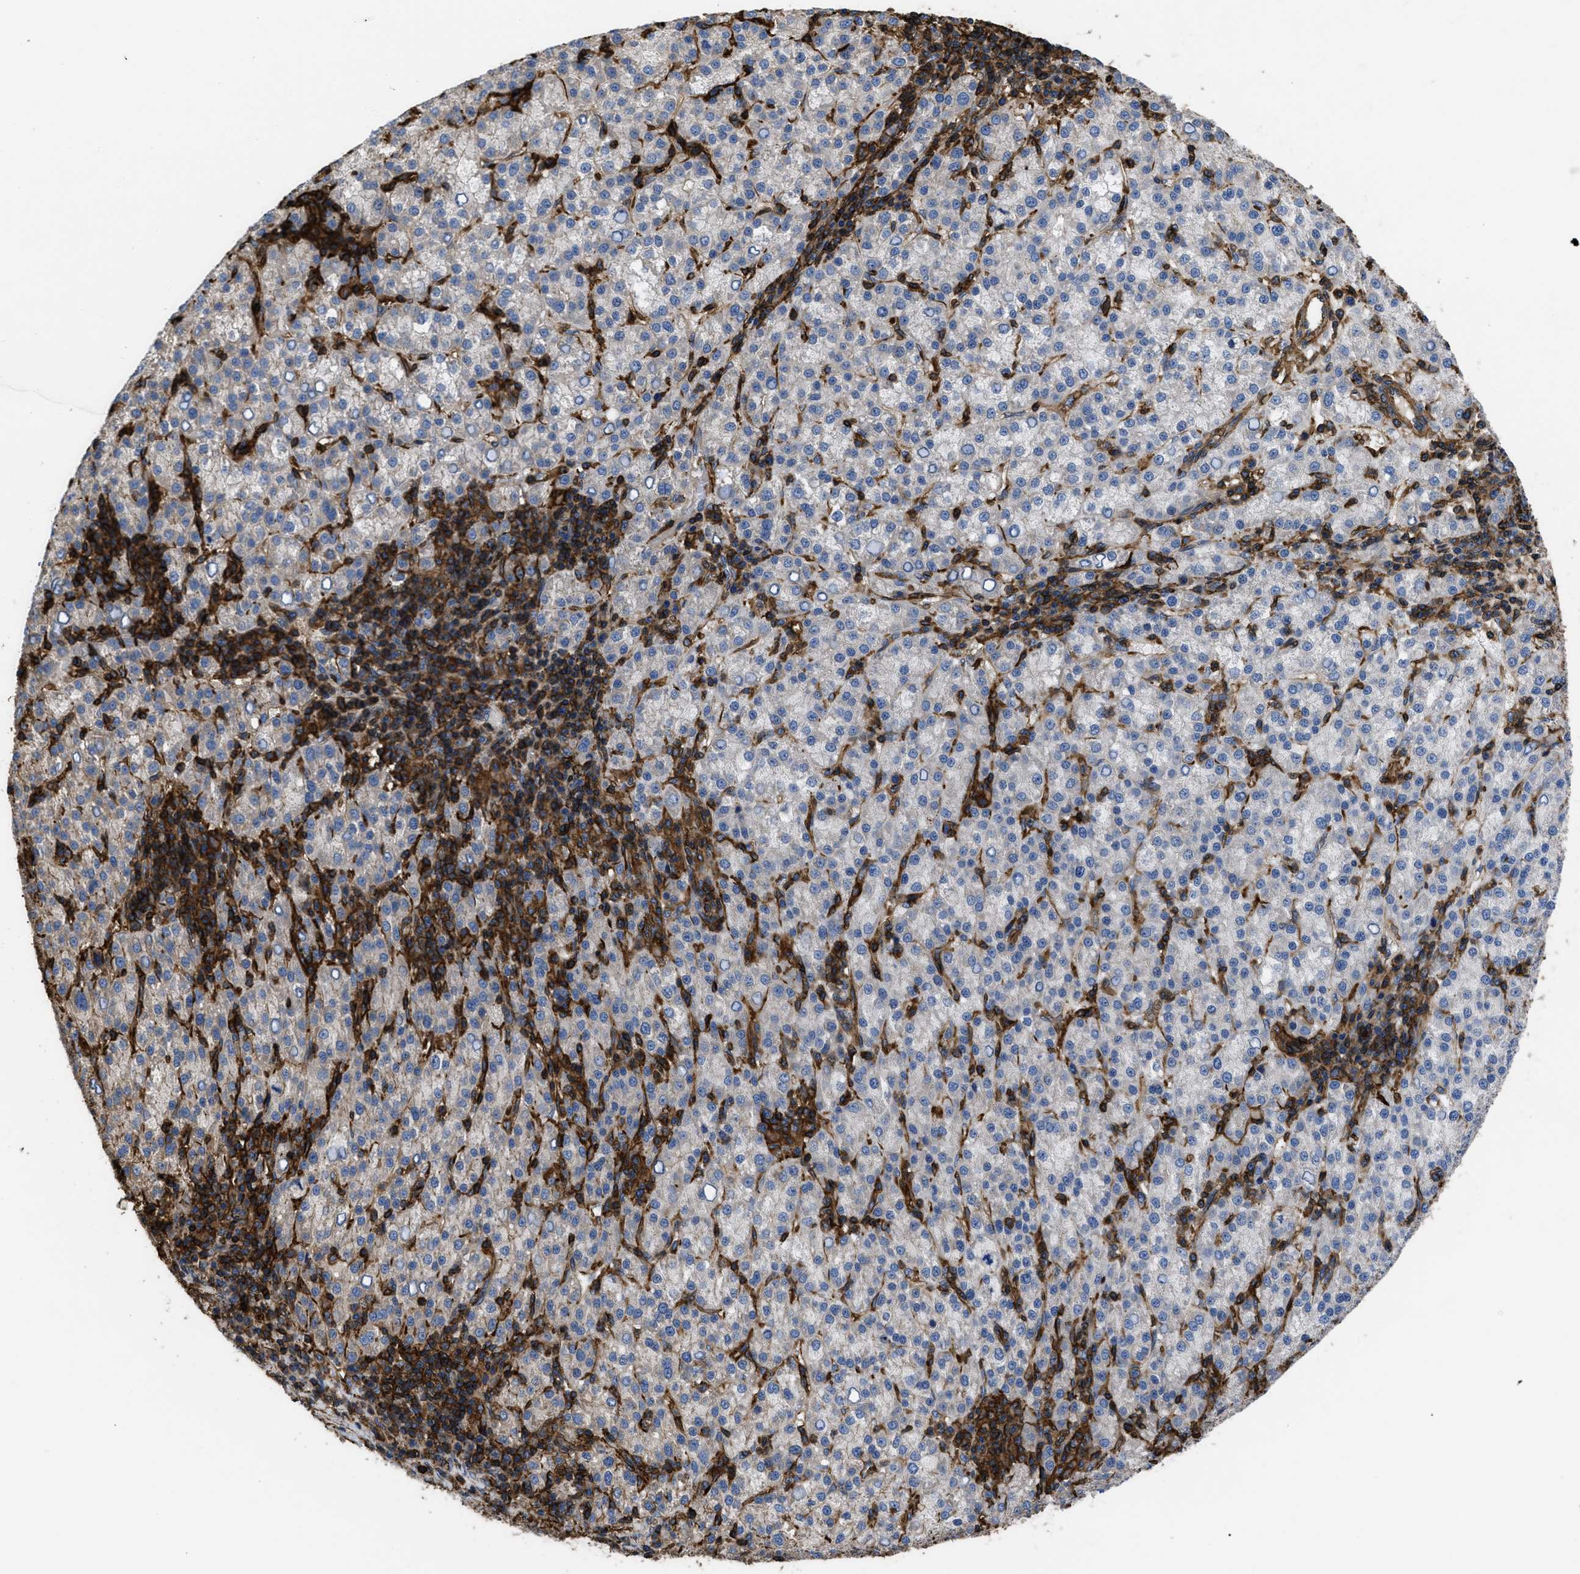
{"staining": {"intensity": "negative", "quantity": "none", "location": "none"}, "tissue": "liver cancer", "cell_type": "Tumor cells", "image_type": "cancer", "snomed": [{"axis": "morphology", "description": "Carcinoma, Hepatocellular, NOS"}, {"axis": "topography", "description": "Liver"}], "caption": "Micrograph shows no protein positivity in tumor cells of liver hepatocellular carcinoma tissue.", "gene": "SCUBE2", "patient": {"sex": "female", "age": 58}}